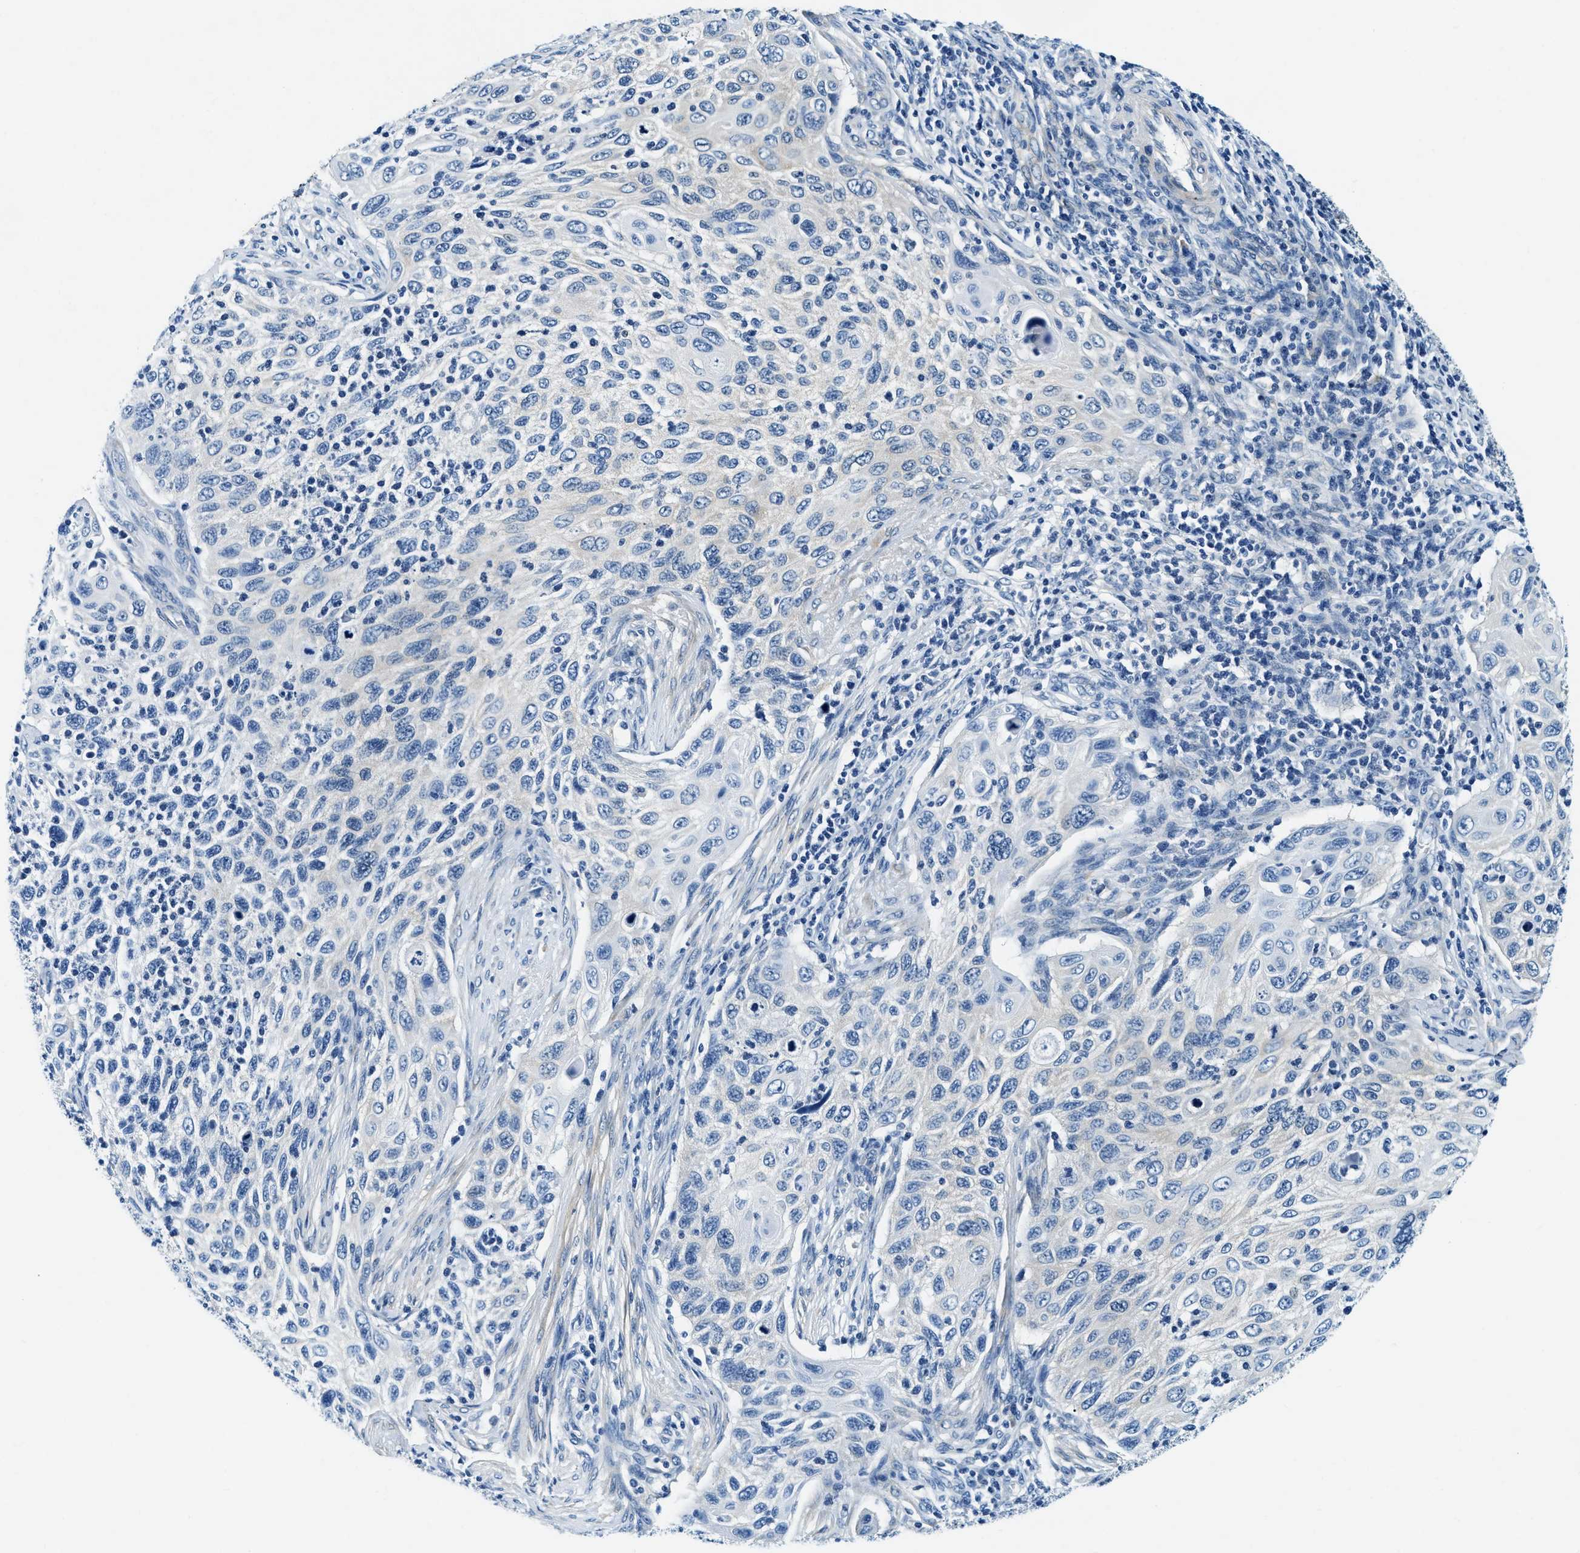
{"staining": {"intensity": "negative", "quantity": "none", "location": "none"}, "tissue": "cervical cancer", "cell_type": "Tumor cells", "image_type": "cancer", "snomed": [{"axis": "morphology", "description": "Squamous cell carcinoma, NOS"}, {"axis": "topography", "description": "Cervix"}], "caption": "Immunohistochemistry of human cervical cancer (squamous cell carcinoma) displays no staining in tumor cells.", "gene": "EIF2AK2", "patient": {"sex": "female", "age": 70}}